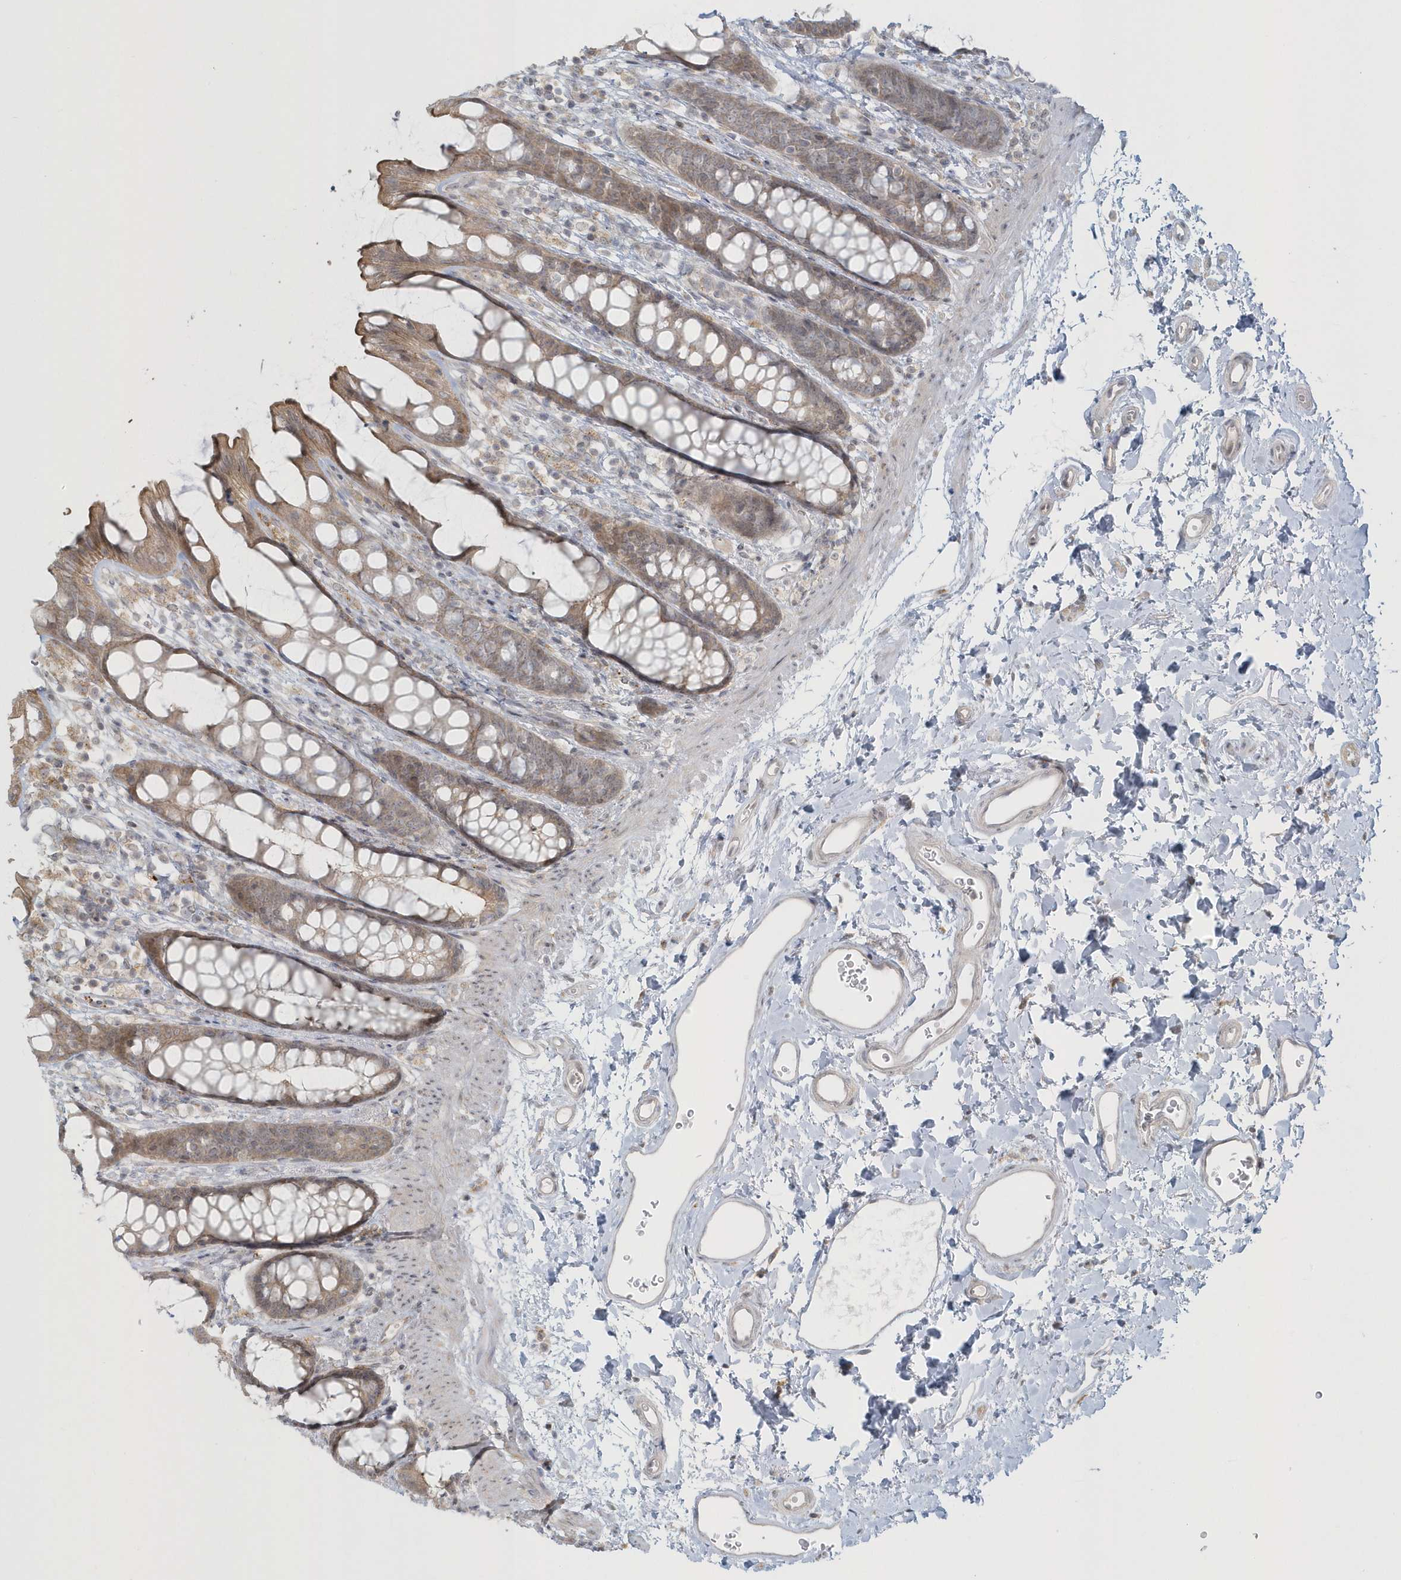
{"staining": {"intensity": "weak", "quantity": ">75%", "location": "cytoplasmic/membranous"}, "tissue": "rectum", "cell_type": "Glandular cells", "image_type": "normal", "snomed": [{"axis": "morphology", "description": "Normal tissue, NOS"}, {"axis": "topography", "description": "Rectum"}], "caption": "High-power microscopy captured an IHC histopathology image of unremarkable rectum, revealing weak cytoplasmic/membranous staining in approximately >75% of glandular cells. (IHC, brightfield microscopy, high magnification).", "gene": "BLTP3A", "patient": {"sex": "female", "age": 65}}